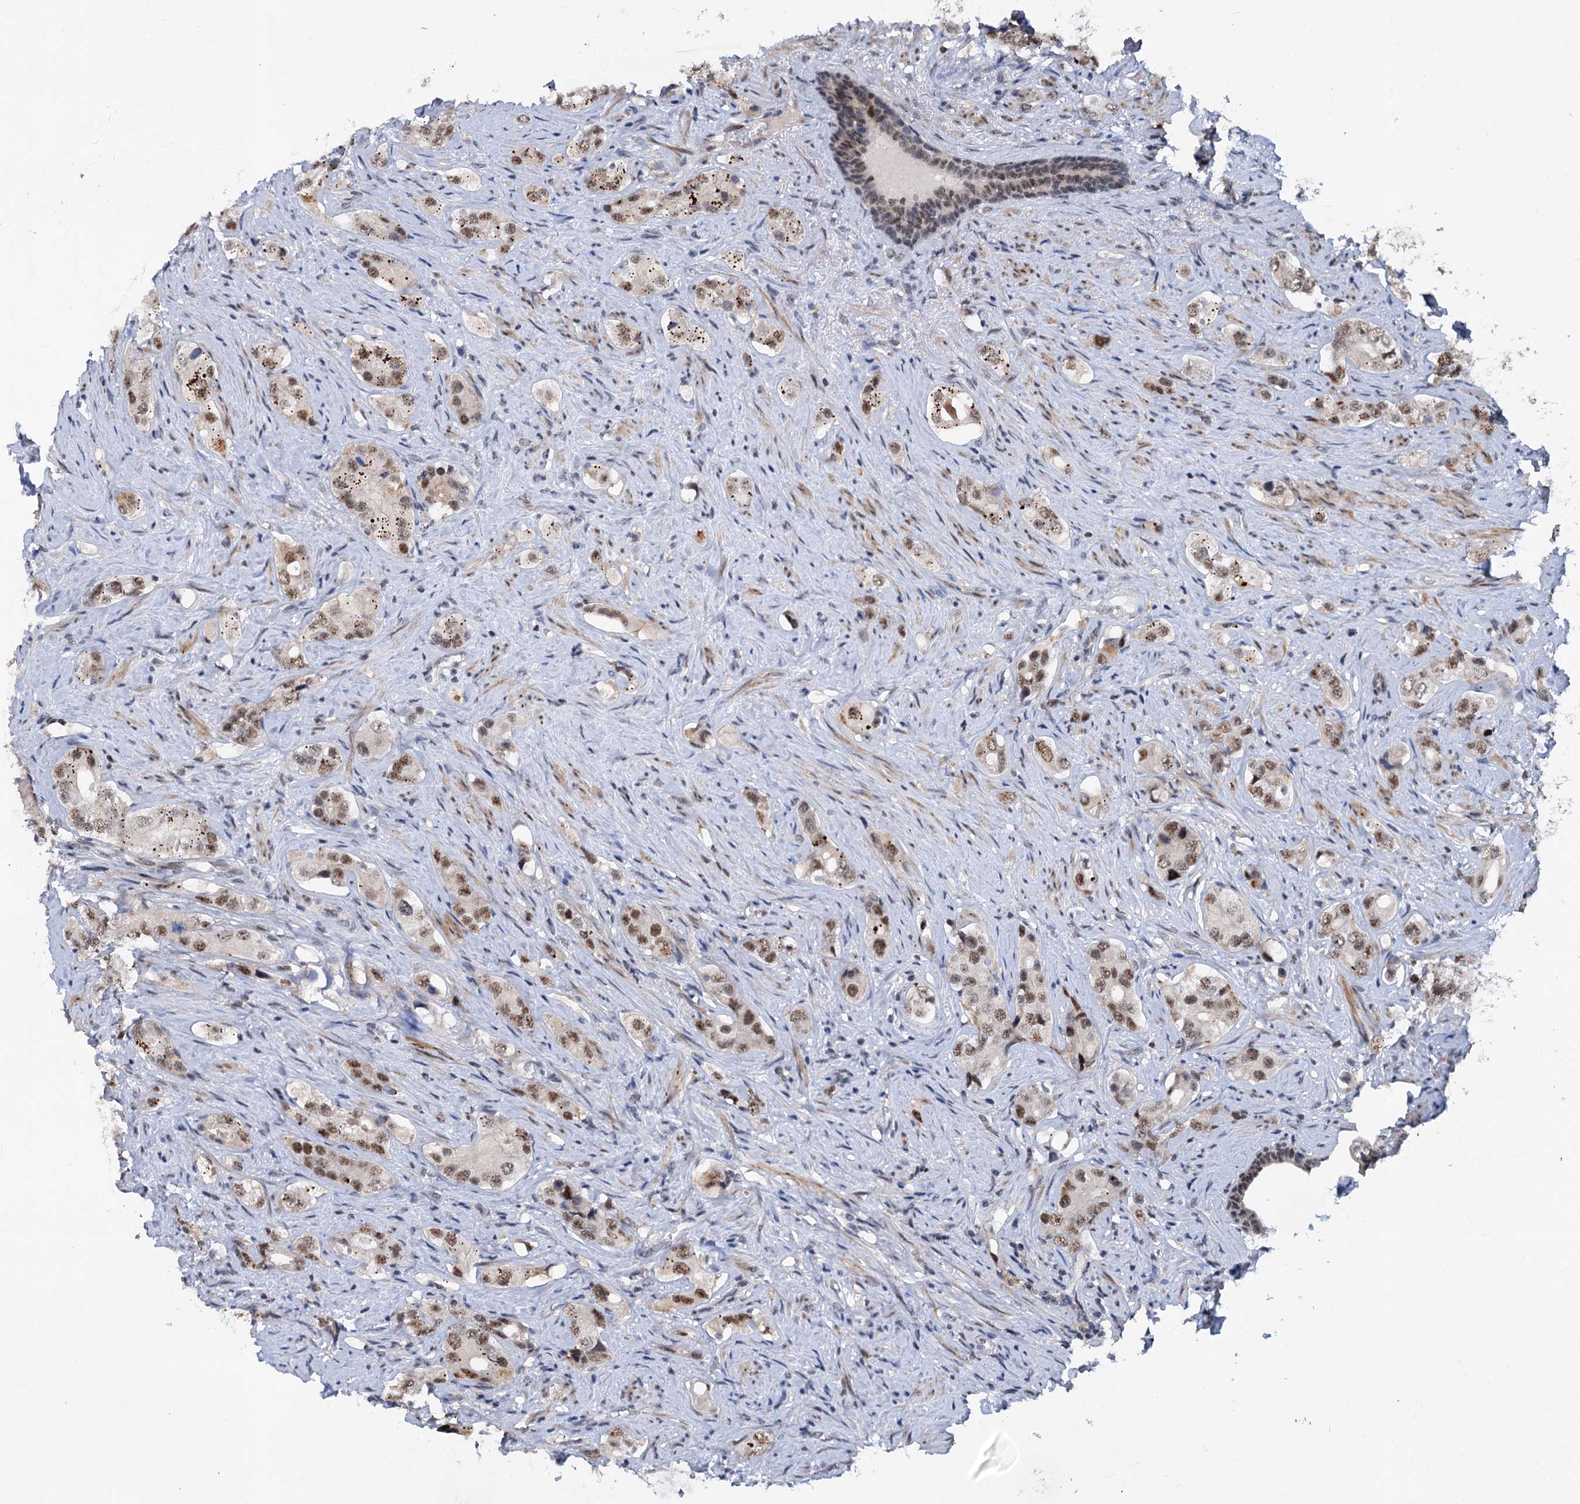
{"staining": {"intensity": "moderate", "quantity": ">75%", "location": "nuclear"}, "tissue": "prostate cancer", "cell_type": "Tumor cells", "image_type": "cancer", "snomed": [{"axis": "morphology", "description": "Adenocarcinoma, High grade"}, {"axis": "topography", "description": "Prostate"}], "caption": "Tumor cells exhibit medium levels of moderate nuclear expression in approximately >75% of cells in prostate cancer.", "gene": "PHF8", "patient": {"sex": "male", "age": 63}}